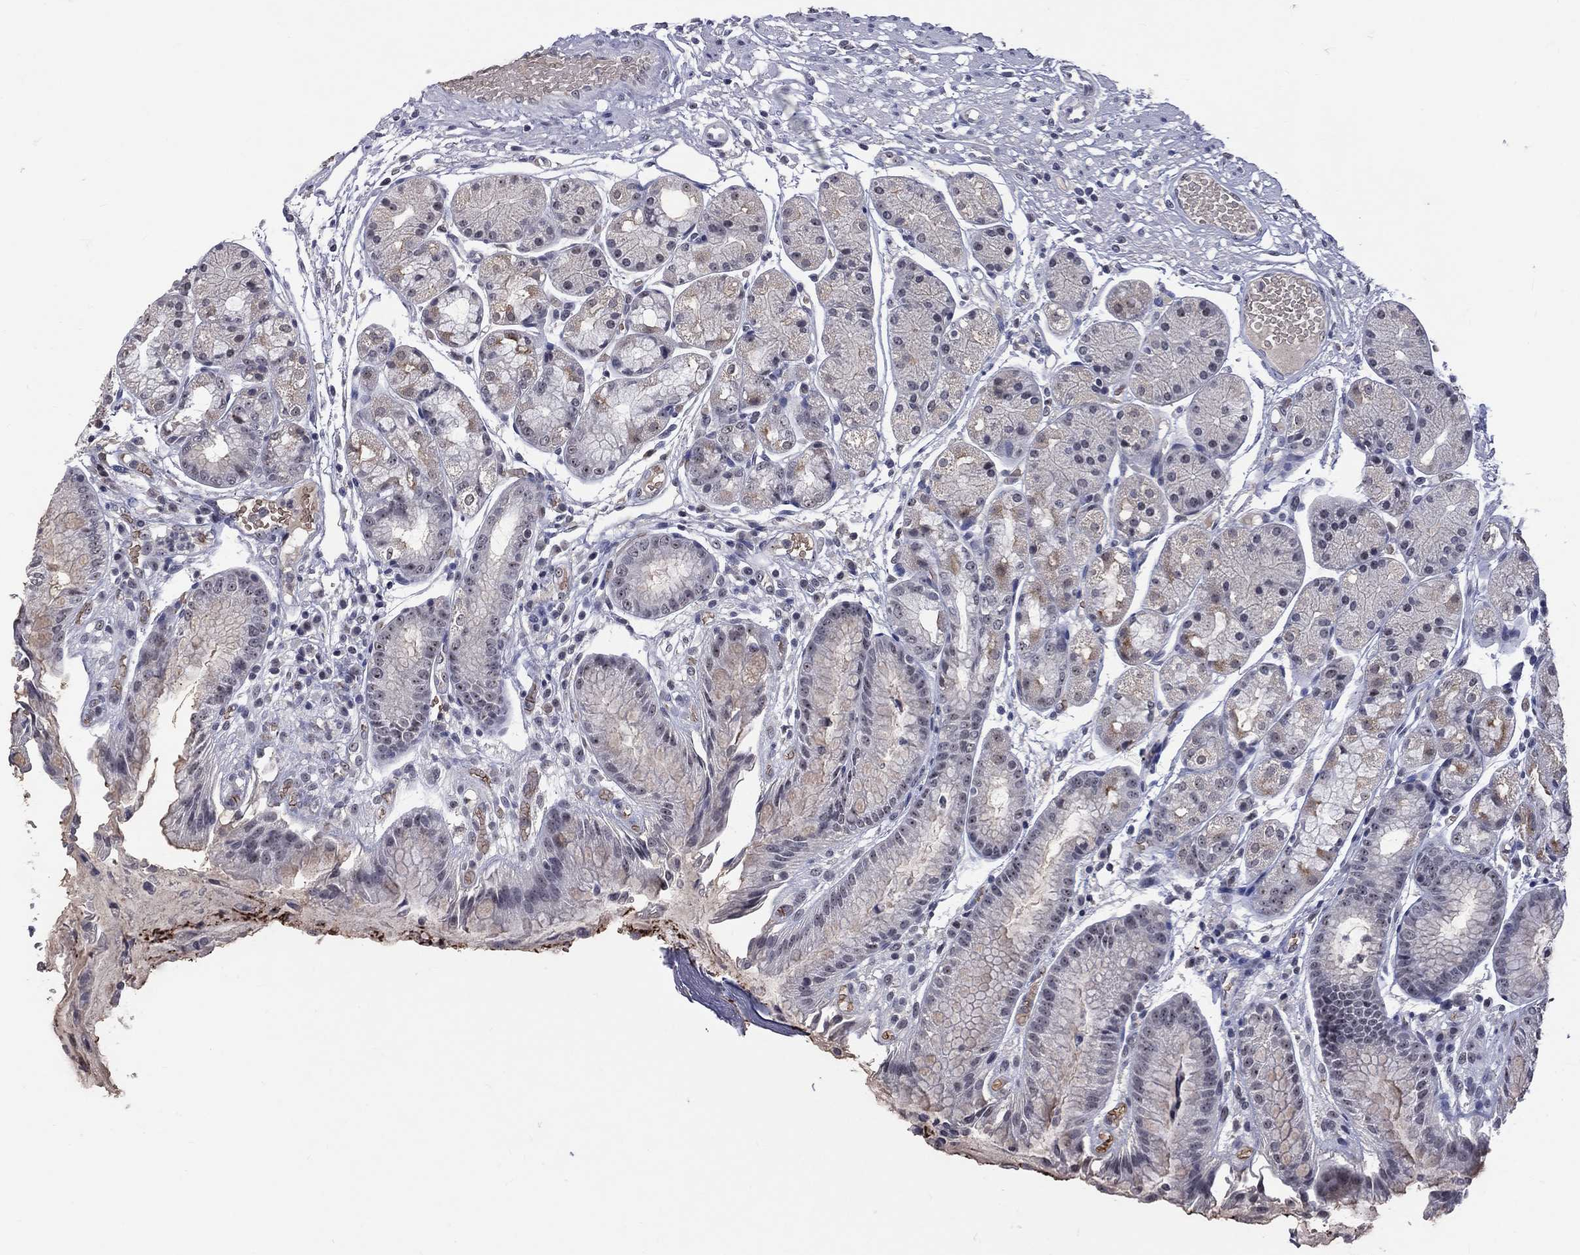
{"staining": {"intensity": "weak", "quantity": "<25%", "location": "cytoplasmic/membranous"}, "tissue": "stomach", "cell_type": "Glandular cells", "image_type": "normal", "snomed": [{"axis": "morphology", "description": "Normal tissue, NOS"}, {"axis": "topography", "description": "Stomach, upper"}], "caption": "Benign stomach was stained to show a protein in brown. There is no significant expression in glandular cells. (Immunohistochemistry, brightfield microscopy, high magnification).", "gene": "DSG4", "patient": {"sex": "male", "age": 72}}